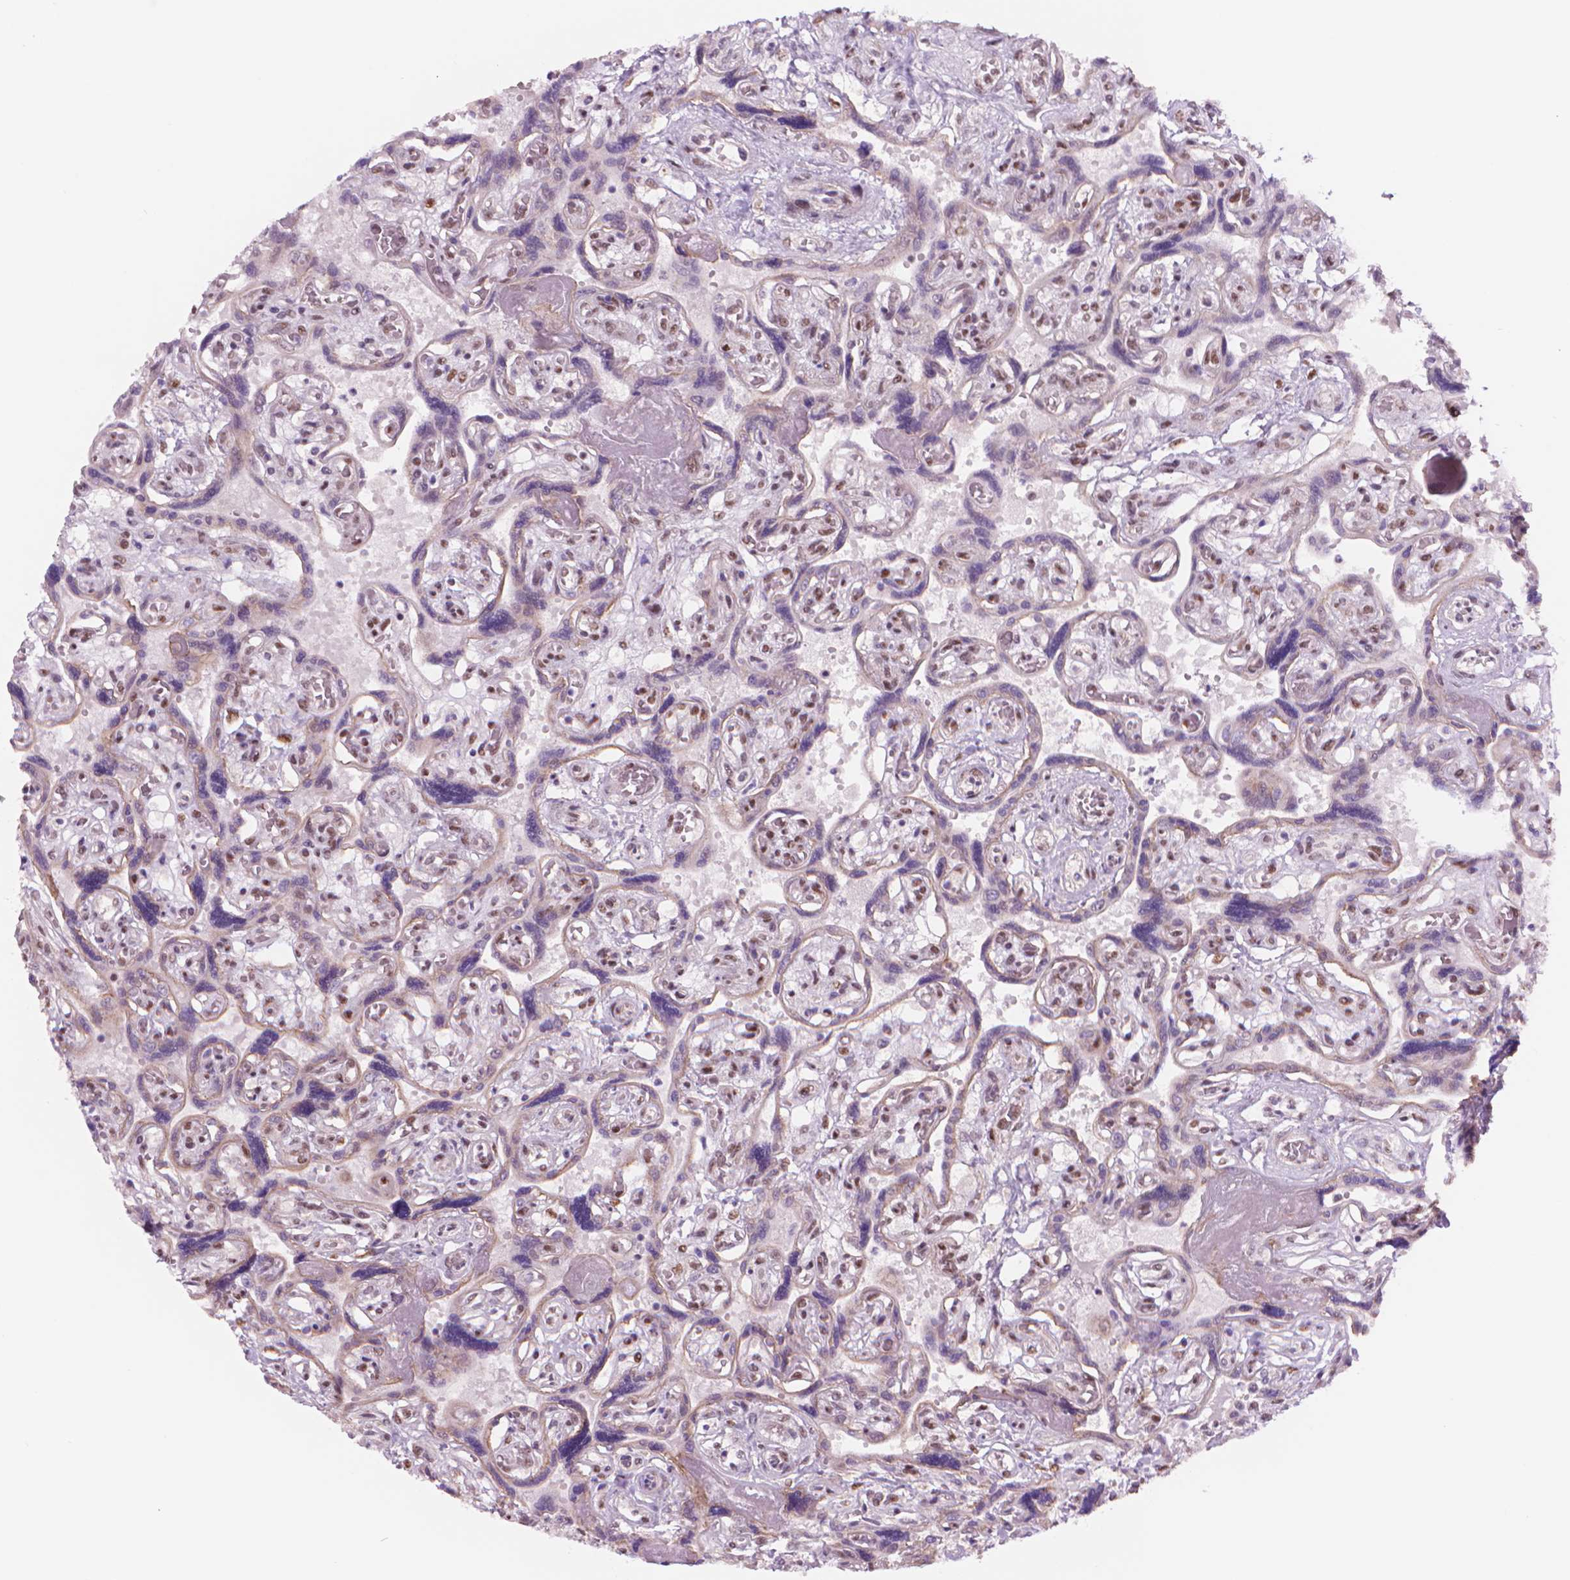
{"staining": {"intensity": "strong", "quantity": ">75%", "location": "nuclear"}, "tissue": "placenta", "cell_type": "Decidual cells", "image_type": "normal", "snomed": [{"axis": "morphology", "description": "Normal tissue, NOS"}, {"axis": "topography", "description": "Placenta"}], "caption": "Immunohistochemistry photomicrograph of unremarkable human placenta stained for a protein (brown), which reveals high levels of strong nuclear expression in about >75% of decidual cells.", "gene": "POLR3D", "patient": {"sex": "female", "age": 32}}